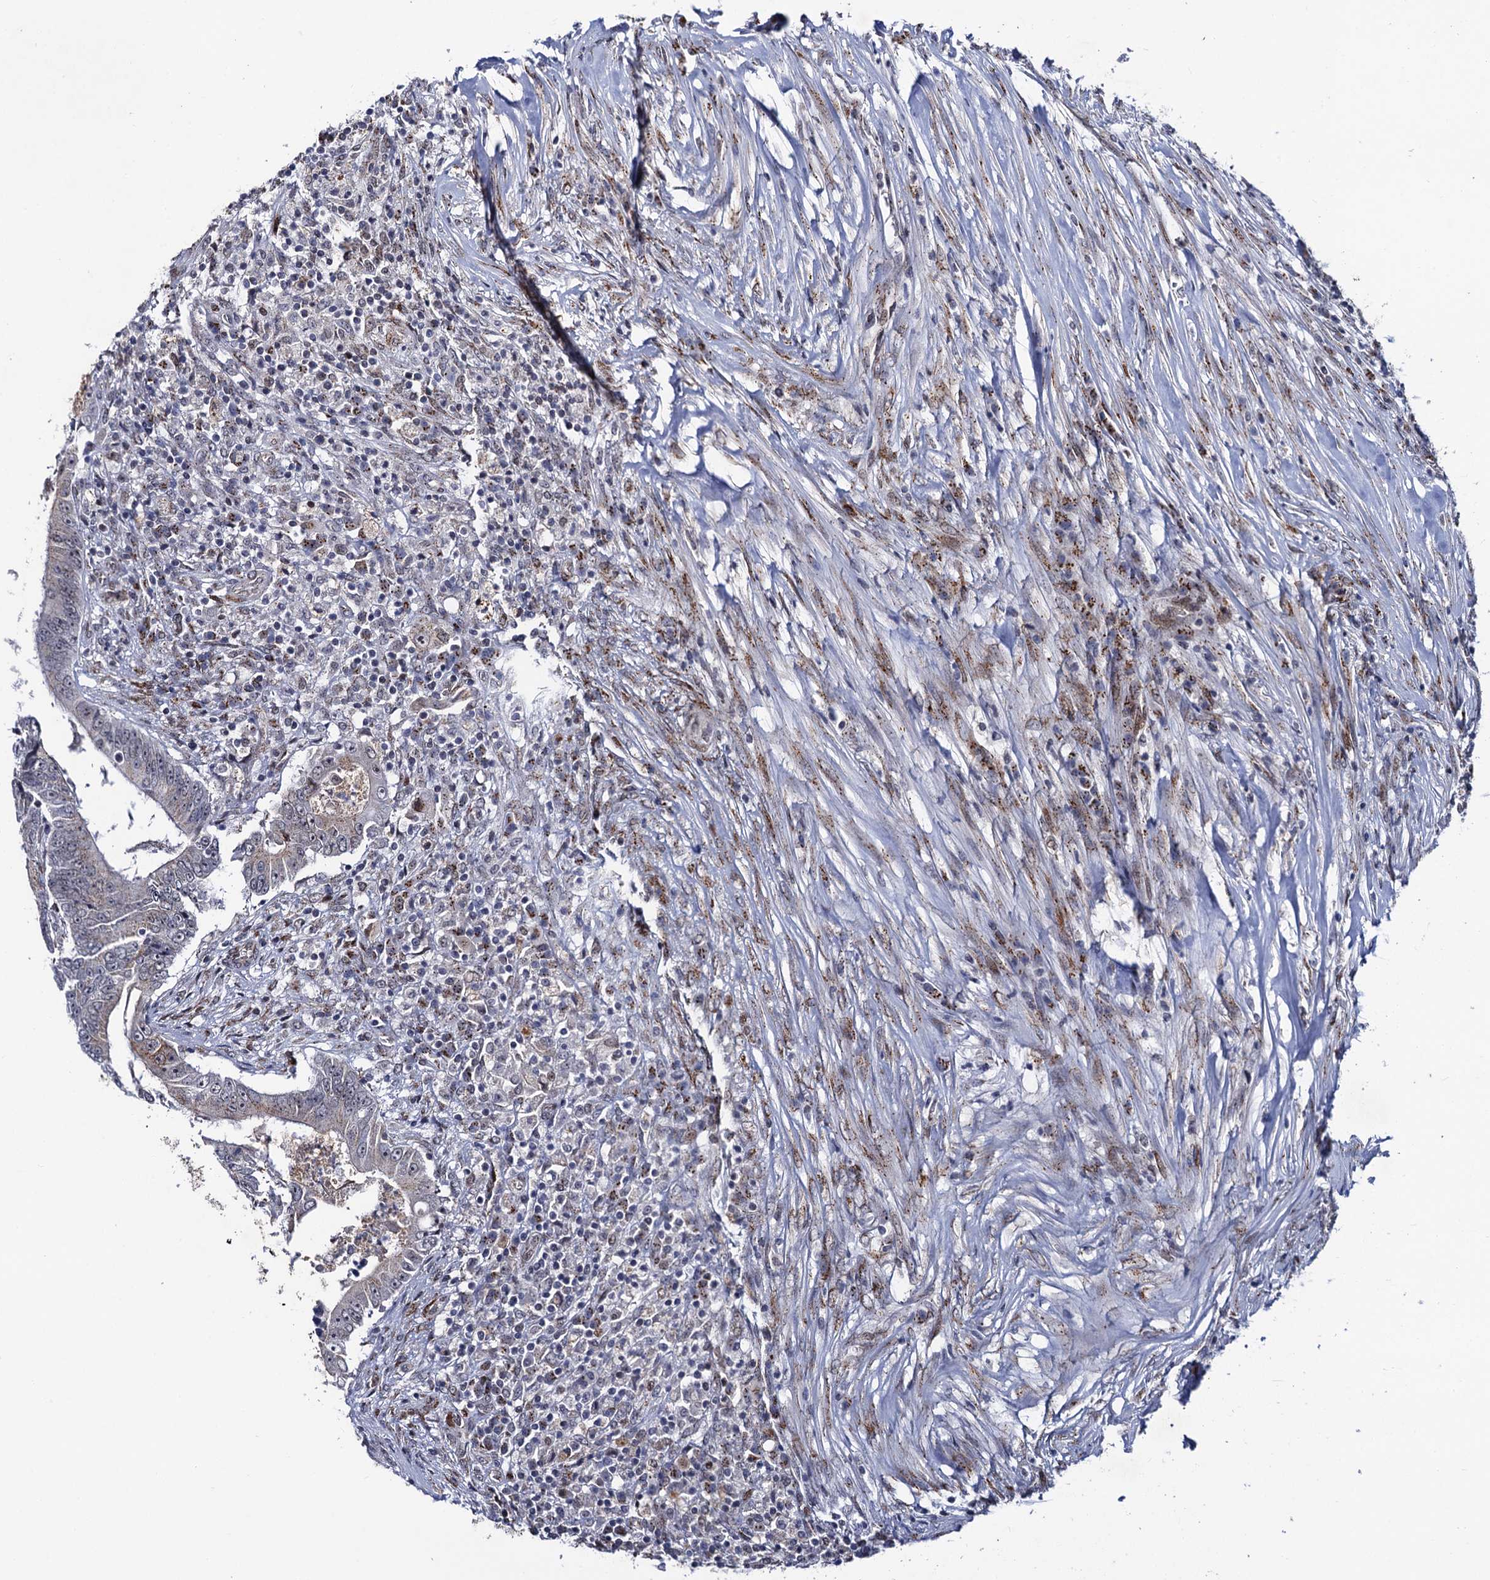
{"staining": {"intensity": "negative", "quantity": "none", "location": "none"}, "tissue": "colorectal cancer", "cell_type": "Tumor cells", "image_type": "cancer", "snomed": [{"axis": "morphology", "description": "Adenocarcinoma, NOS"}, {"axis": "topography", "description": "Colon"}], "caption": "There is no significant positivity in tumor cells of adenocarcinoma (colorectal).", "gene": "THAP2", "patient": {"sex": "male", "age": 83}}